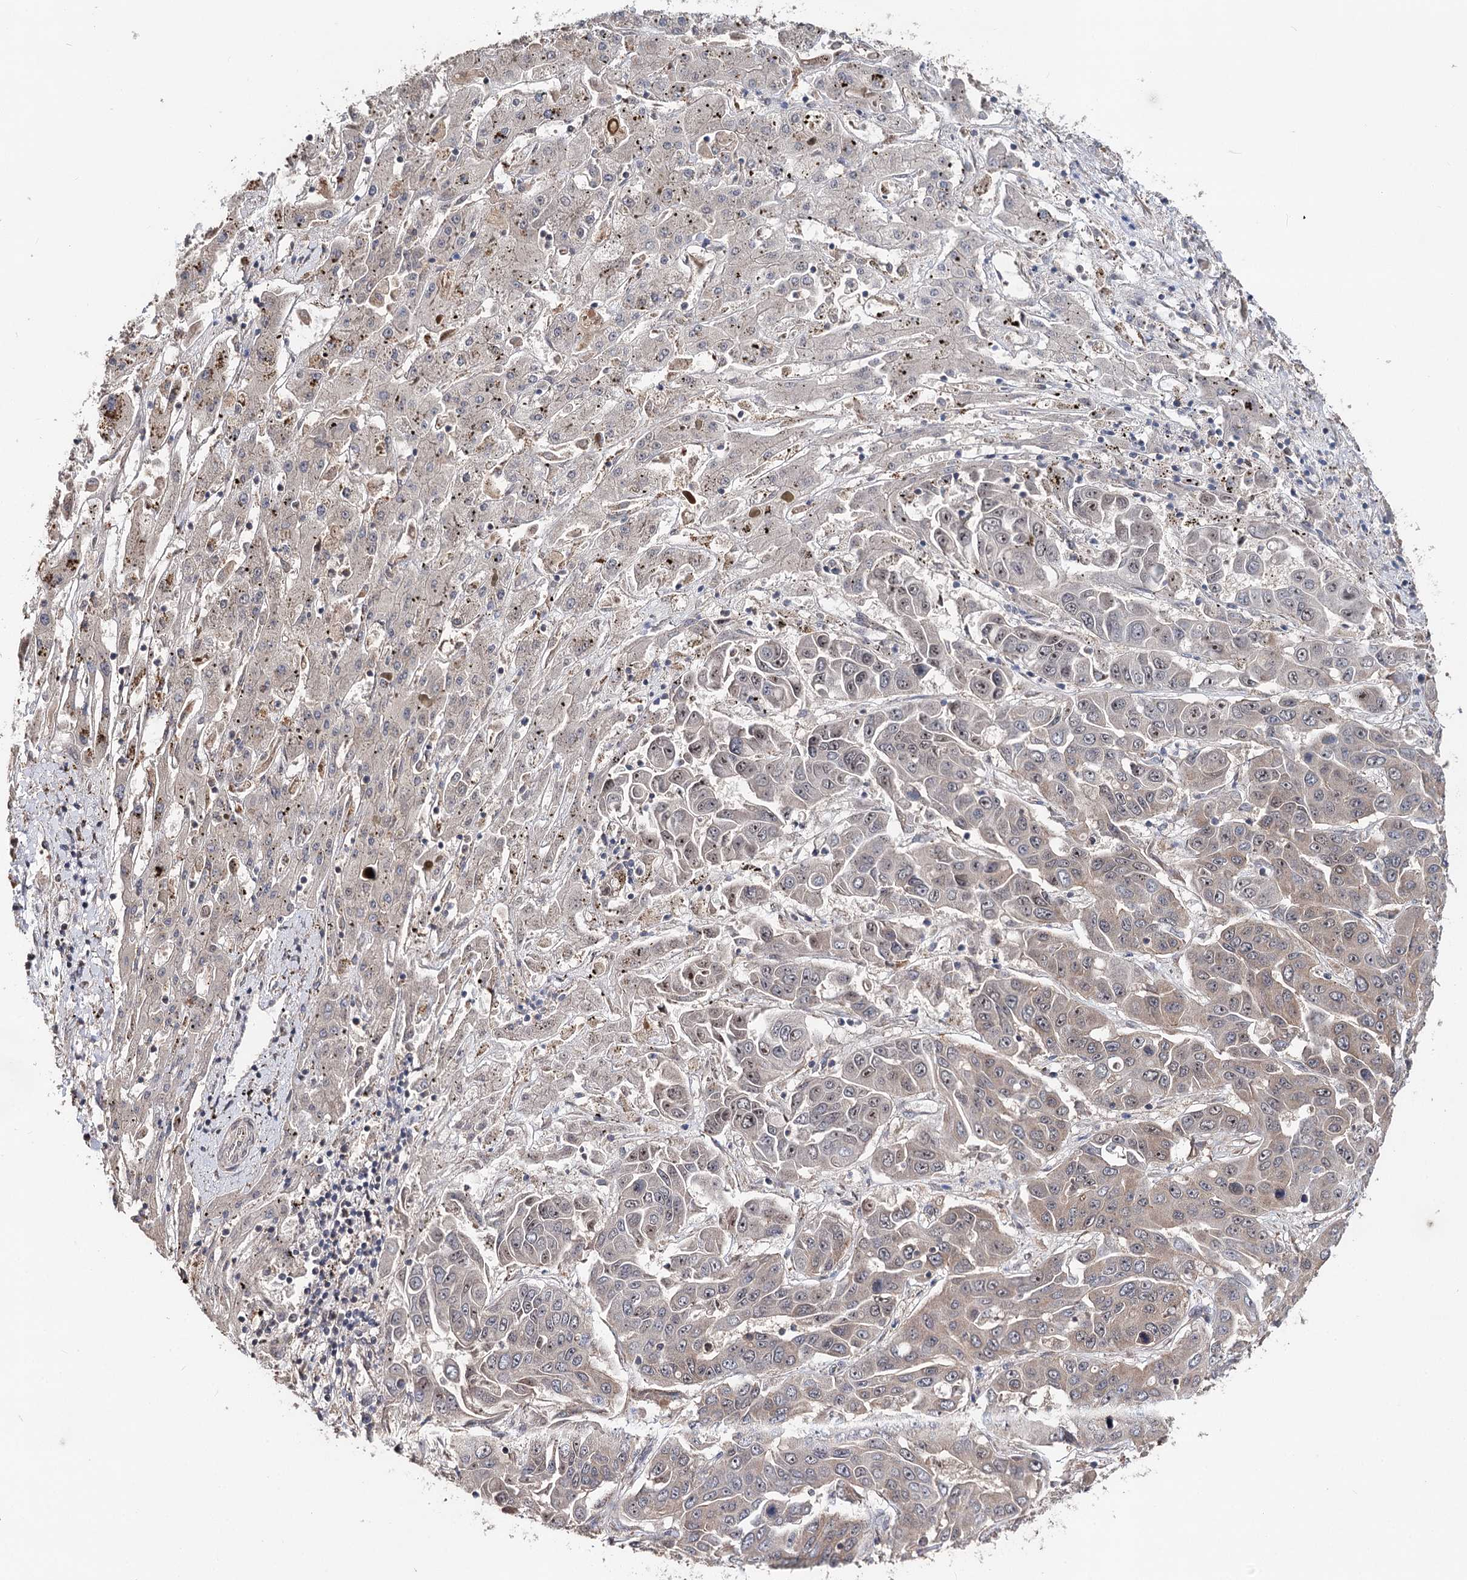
{"staining": {"intensity": "weak", "quantity": "25%-75%", "location": "cytoplasmic/membranous"}, "tissue": "liver cancer", "cell_type": "Tumor cells", "image_type": "cancer", "snomed": [{"axis": "morphology", "description": "Cholangiocarcinoma"}, {"axis": "topography", "description": "Liver"}], "caption": "Cholangiocarcinoma (liver) tissue displays weak cytoplasmic/membranous expression in about 25%-75% of tumor cells, visualized by immunohistochemistry.", "gene": "NOPCHAP1", "patient": {"sex": "female", "age": 52}}